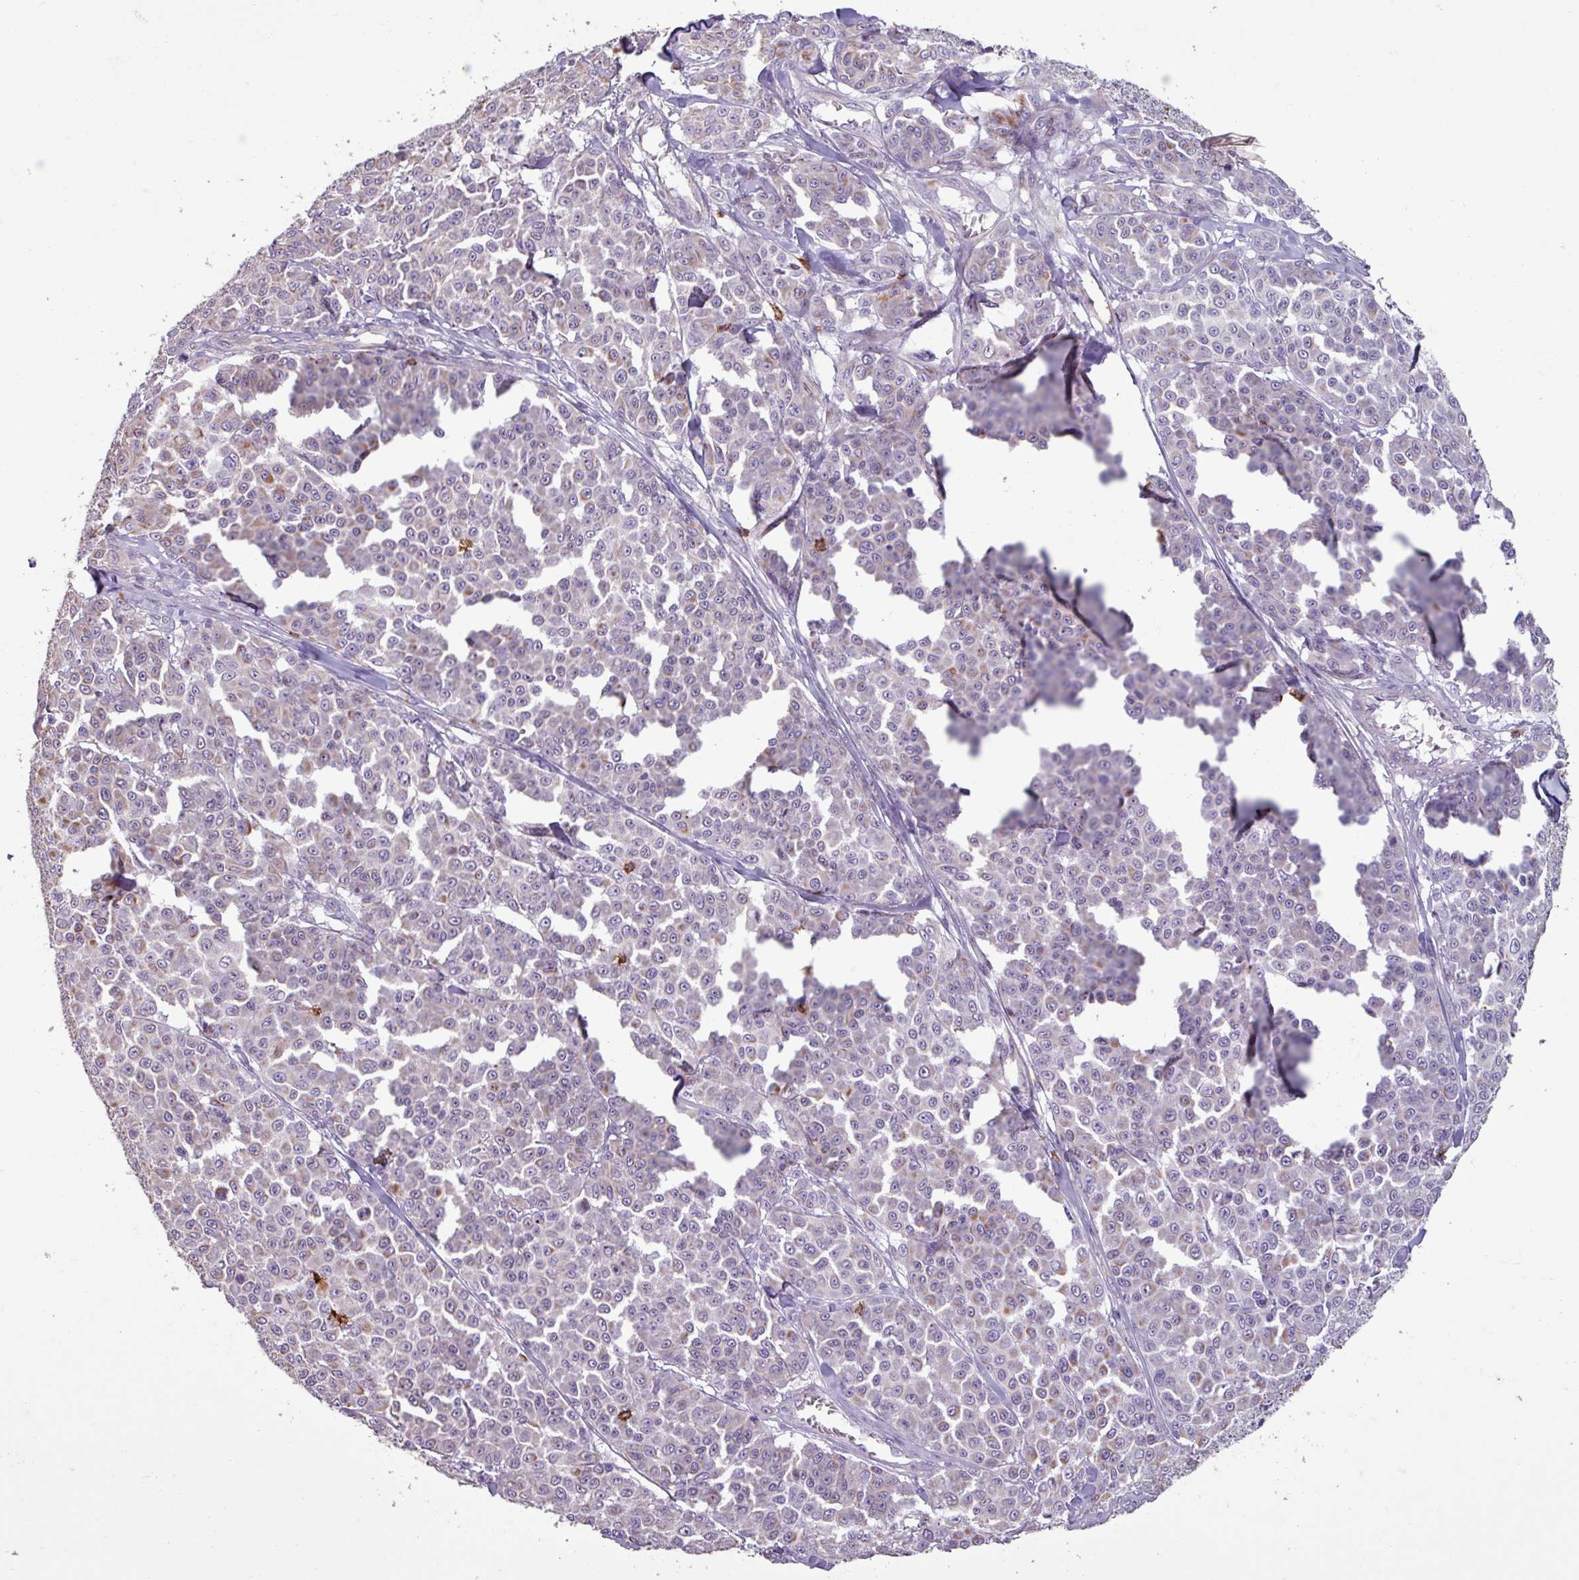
{"staining": {"intensity": "weak", "quantity": "<25%", "location": "cytoplasmic/membranous"}, "tissue": "melanoma", "cell_type": "Tumor cells", "image_type": "cancer", "snomed": [{"axis": "morphology", "description": "Malignant melanoma, NOS"}, {"axis": "topography", "description": "Skin"}], "caption": "IHC of human melanoma demonstrates no expression in tumor cells.", "gene": "CD8A", "patient": {"sex": "male", "age": 46}}